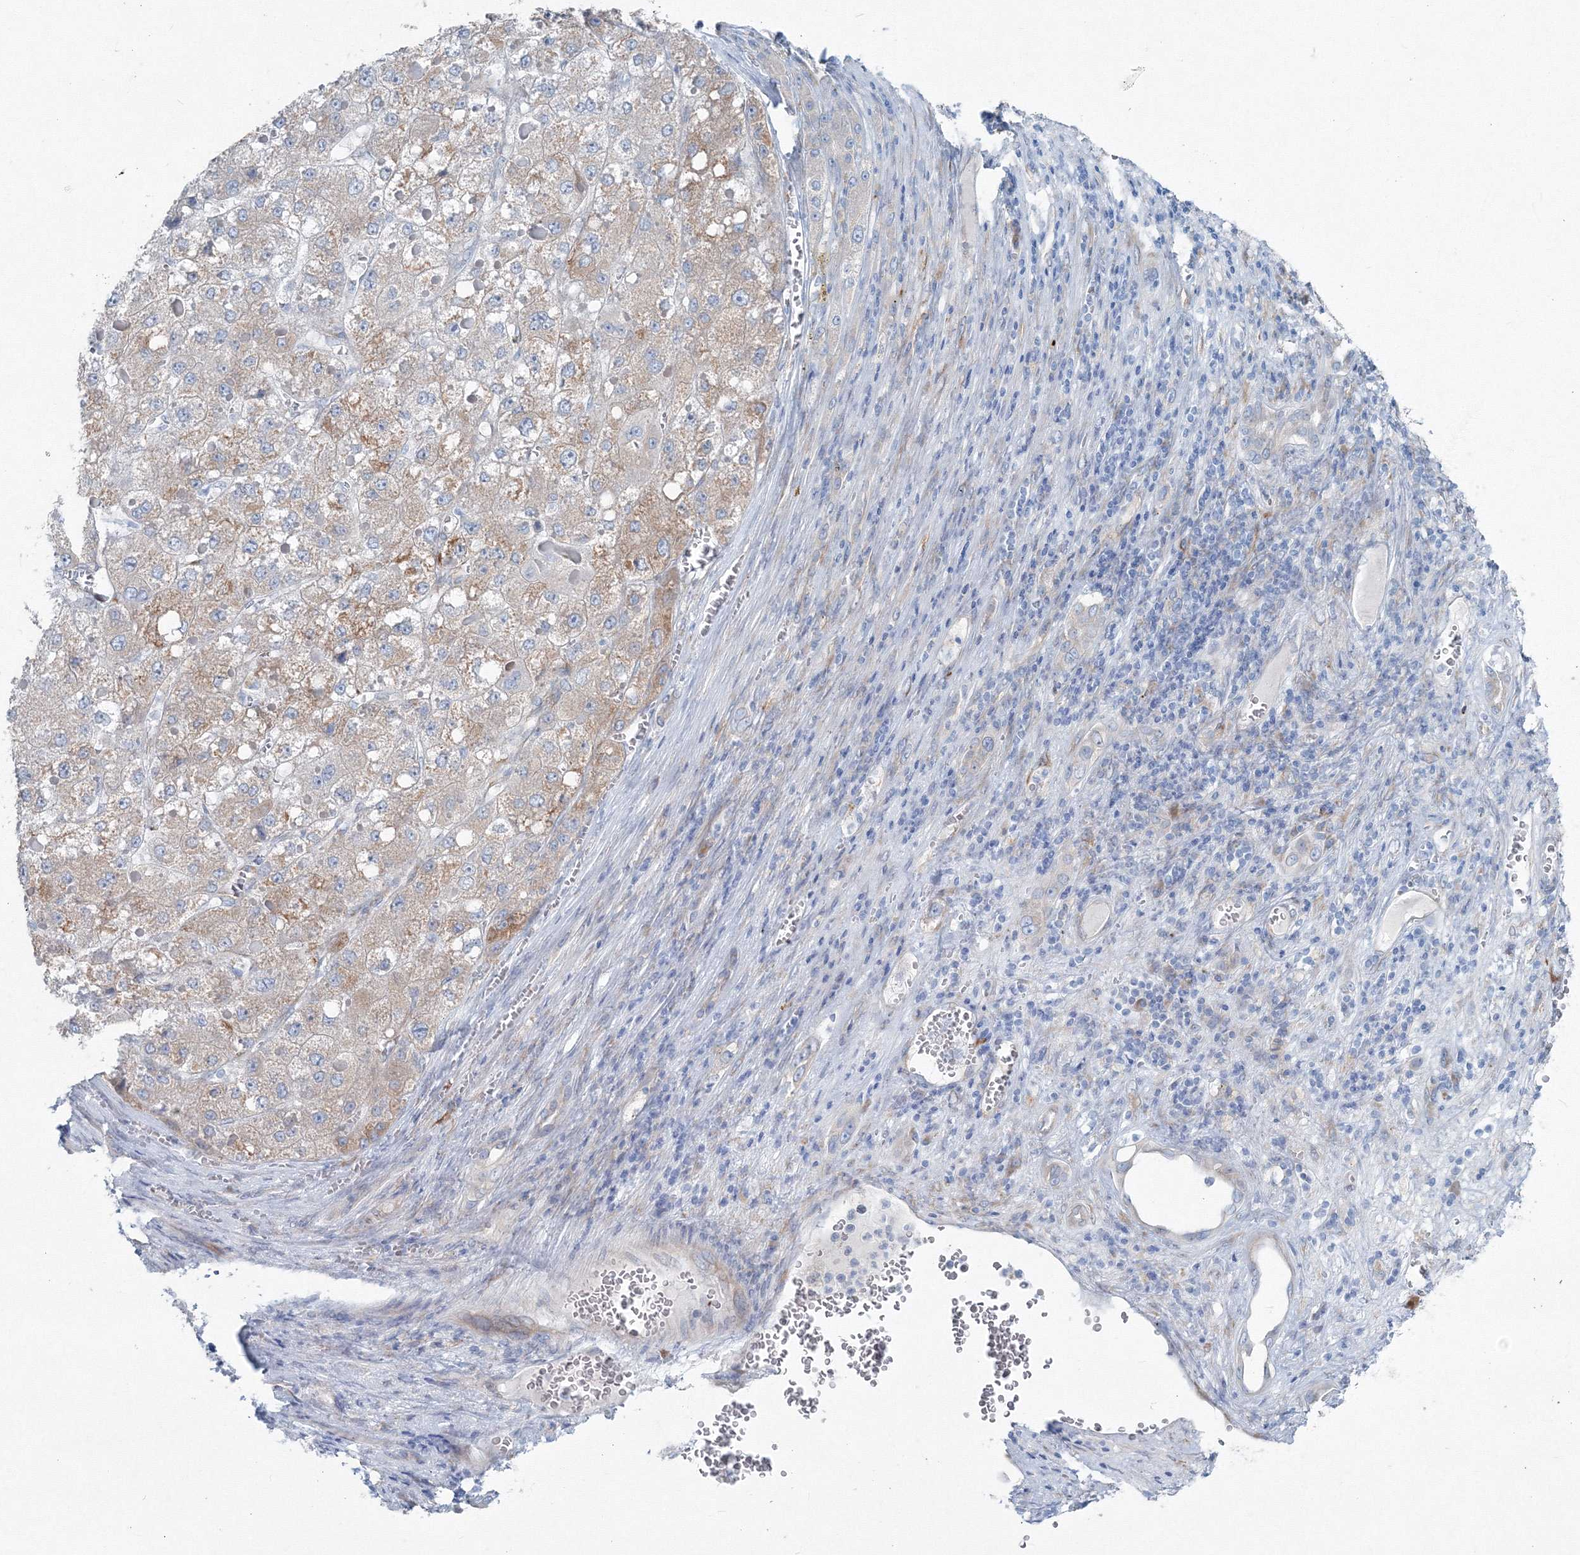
{"staining": {"intensity": "weak", "quantity": "25%-75%", "location": "cytoplasmic/membranous"}, "tissue": "liver cancer", "cell_type": "Tumor cells", "image_type": "cancer", "snomed": [{"axis": "morphology", "description": "Carcinoma, Hepatocellular, NOS"}, {"axis": "topography", "description": "Liver"}], "caption": "Brown immunohistochemical staining in liver cancer displays weak cytoplasmic/membranous expression in about 25%-75% of tumor cells. (Stains: DAB in brown, nuclei in blue, Microscopy: brightfield microscopy at high magnification).", "gene": "RCN1", "patient": {"sex": "female", "age": 73}}